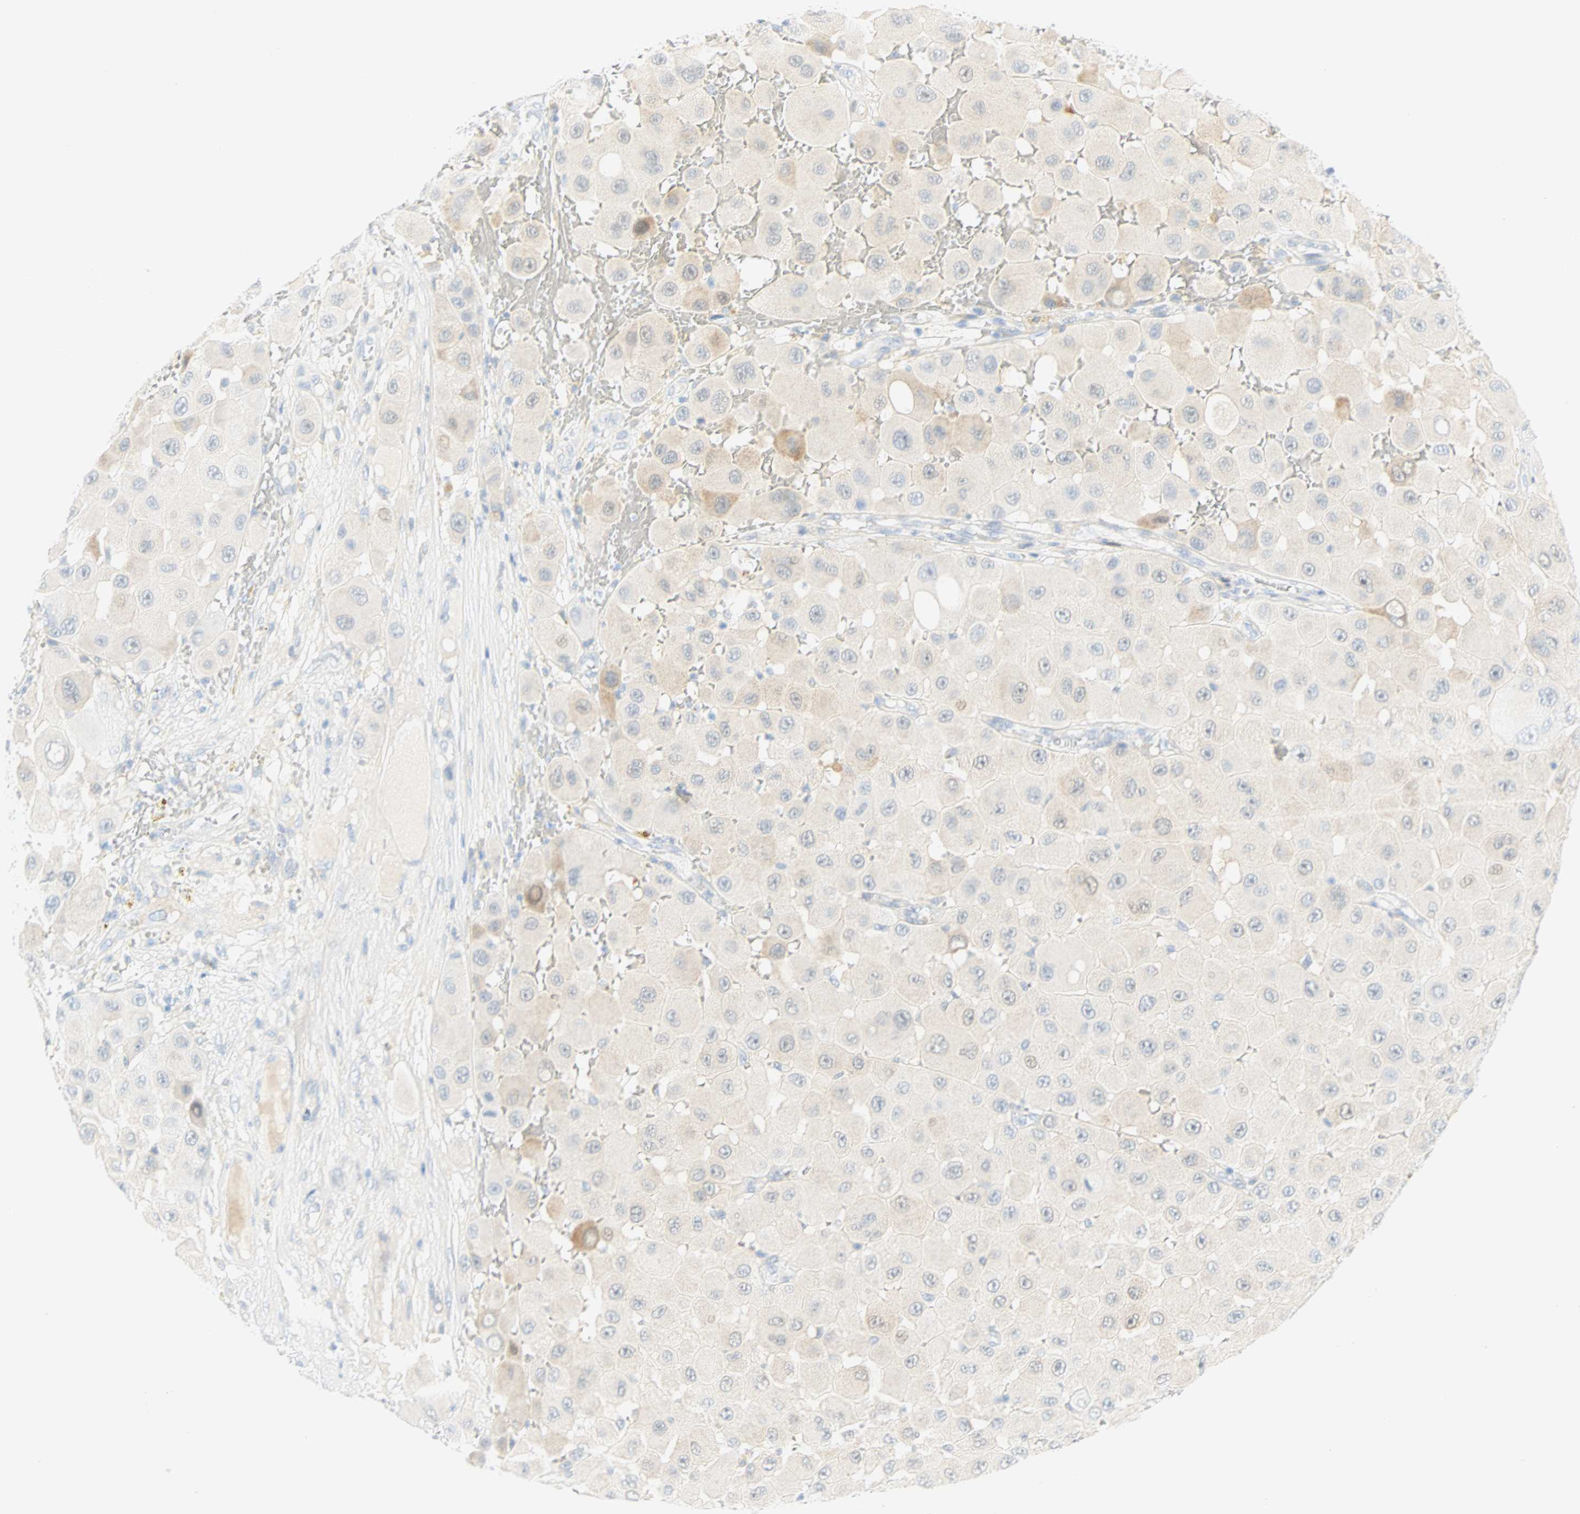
{"staining": {"intensity": "weak", "quantity": "<25%", "location": "cytoplasmic/membranous"}, "tissue": "melanoma", "cell_type": "Tumor cells", "image_type": "cancer", "snomed": [{"axis": "morphology", "description": "Malignant melanoma, NOS"}, {"axis": "topography", "description": "Skin"}], "caption": "Immunohistochemistry (IHC) of melanoma exhibits no positivity in tumor cells.", "gene": "SELENBP1", "patient": {"sex": "female", "age": 81}}